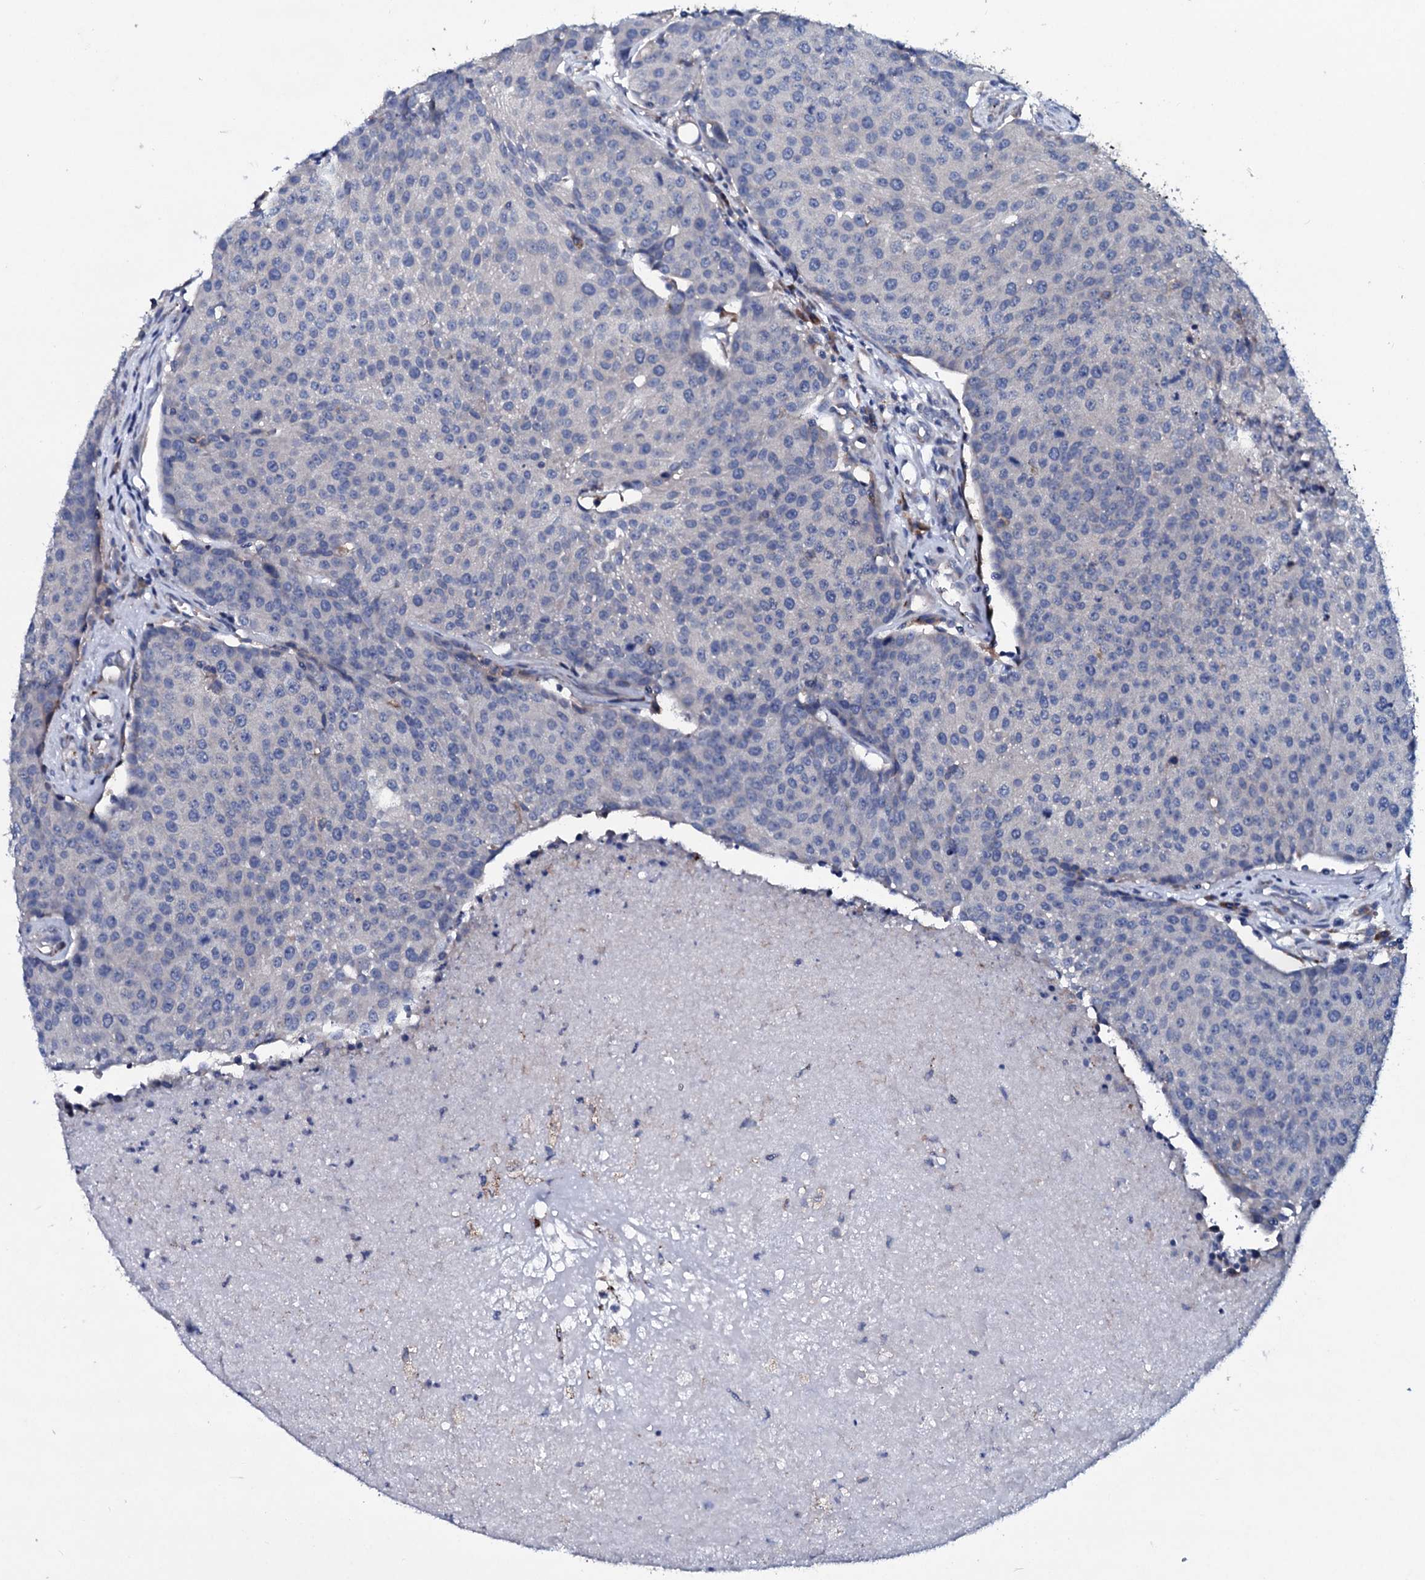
{"staining": {"intensity": "negative", "quantity": "none", "location": "none"}, "tissue": "urothelial cancer", "cell_type": "Tumor cells", "image_type": "cancer", "snomed": [{"axis": "morphology", "description": "Urothelial carcinoma, High grade"}, {"axis": "topography", "description": "Urinary bladder"}], "caption": "Immunohistochemistry image of human urothelial carcinoma (high-grade) stained for a protein (brown), which reveals no staining in tumor cells.", "gene": "TPGS2", "patient": {"sex": "female", "age": 85}}